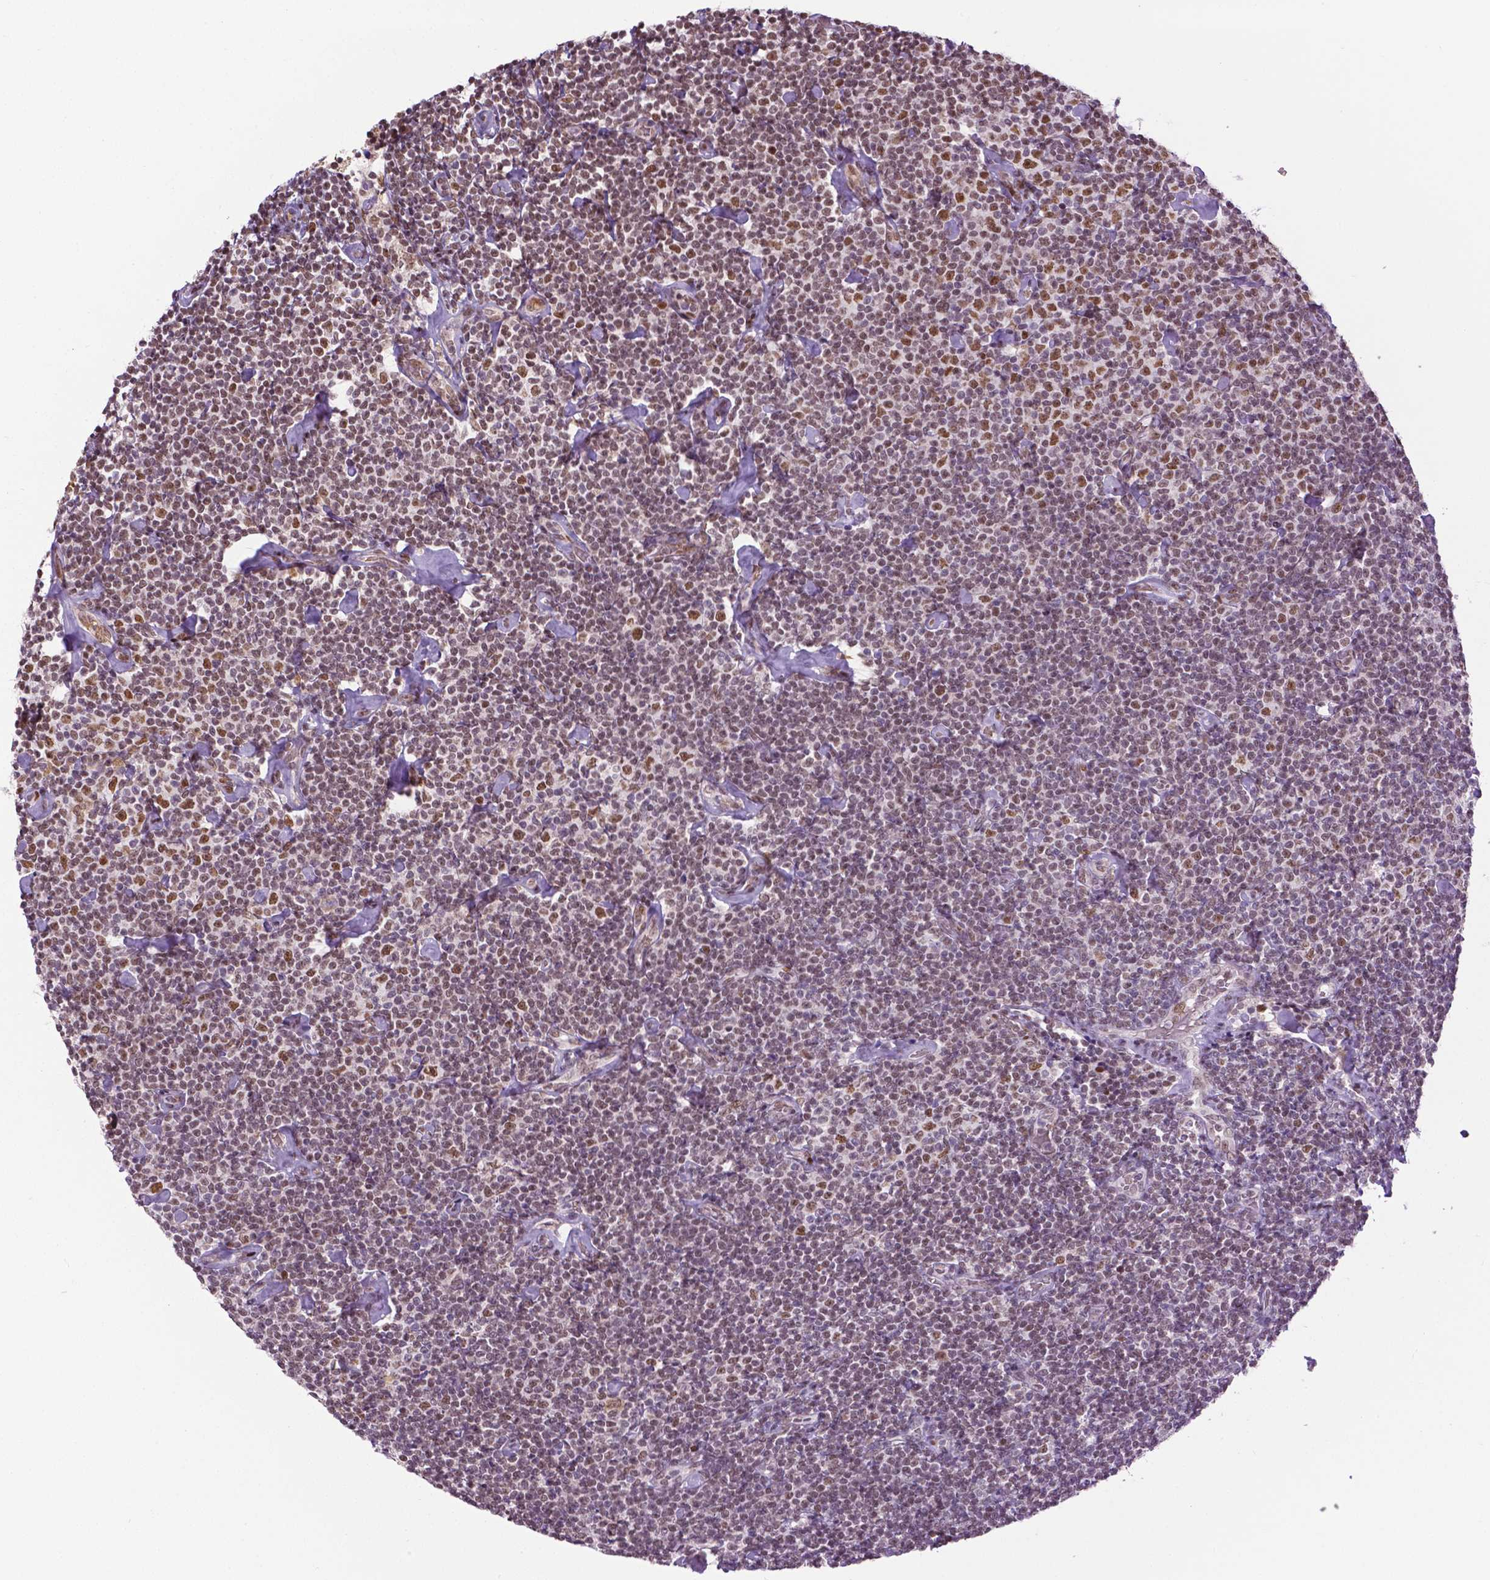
{"staining": {"intensity": "moderate", "quantity": "<25%", "location": "nuclear"}, "tissue": "lymphoma", "cell_type": "Tumor cells", "image_type": "cancer", "snomed": [{"axis": "morphology", "description": "Malignant lymphoma, non-Hodgkin's type, Low grade"}, {"axis": "topography", "description": "Lymph node"}], "caption": "Immunohistochemical staining of human lymphoma exhibits low levels of moderate nuclear staining in approximately <25% of tumor cells.", "gene": "ZNF41", "patient": {"sex": "male", "age": 81}}